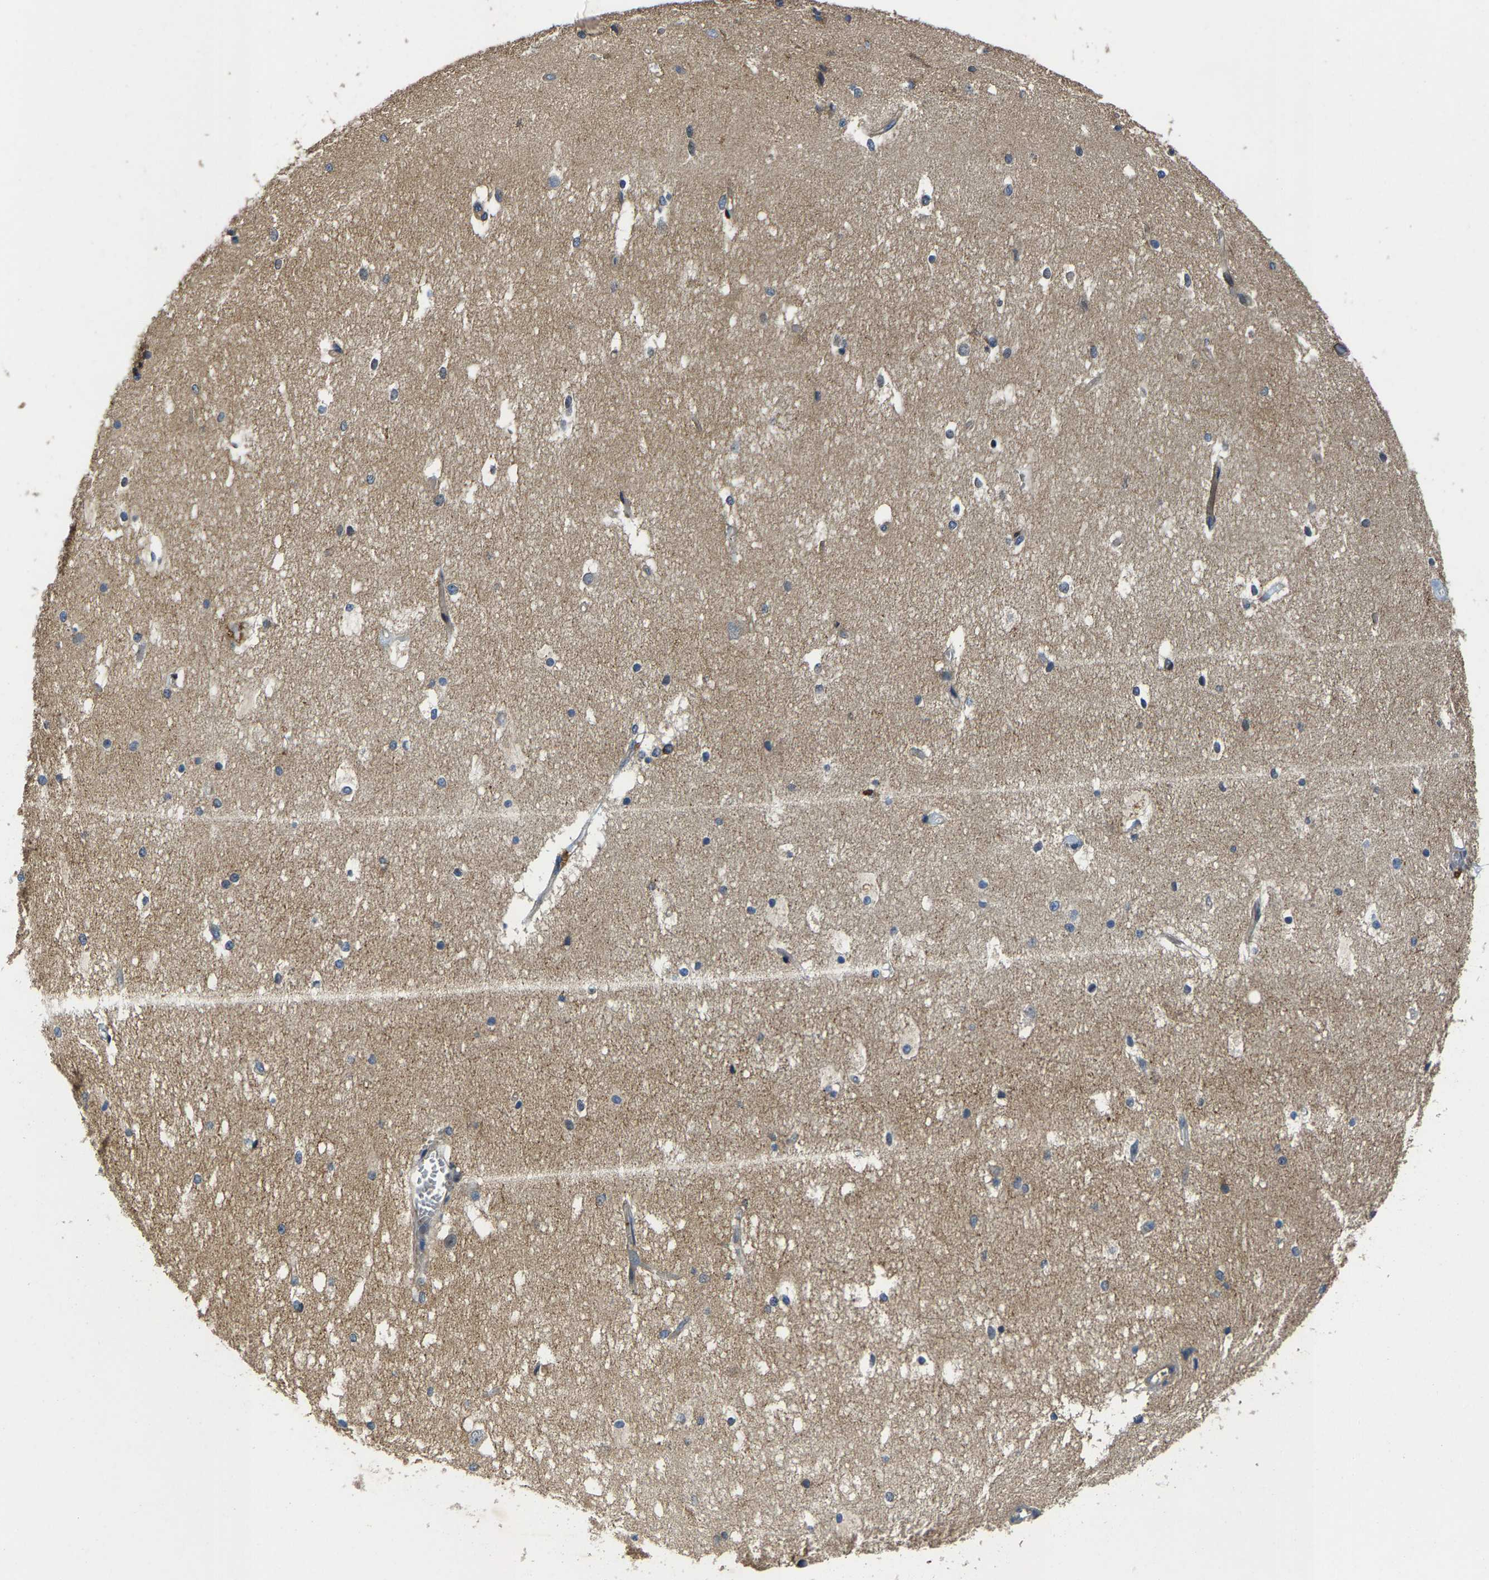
{"staining": {"intensity": "negative", "quantity": "none", "location": "none"}, "tissue": "hippocampus", "cell_type": "Glial cells", "image_type": "normal", "snomed": [{"axis": "morphology", "description": "Normal tissue, NOS"}, {"axis": "topography", "description": "Hippocampus"}], "caption": "Hippocampus stained for a protein using immunohistochemistry demonstrates no positivity glial cells.", "gene": "AGBL3", "patient": {"sex": "female", "age": 19}}